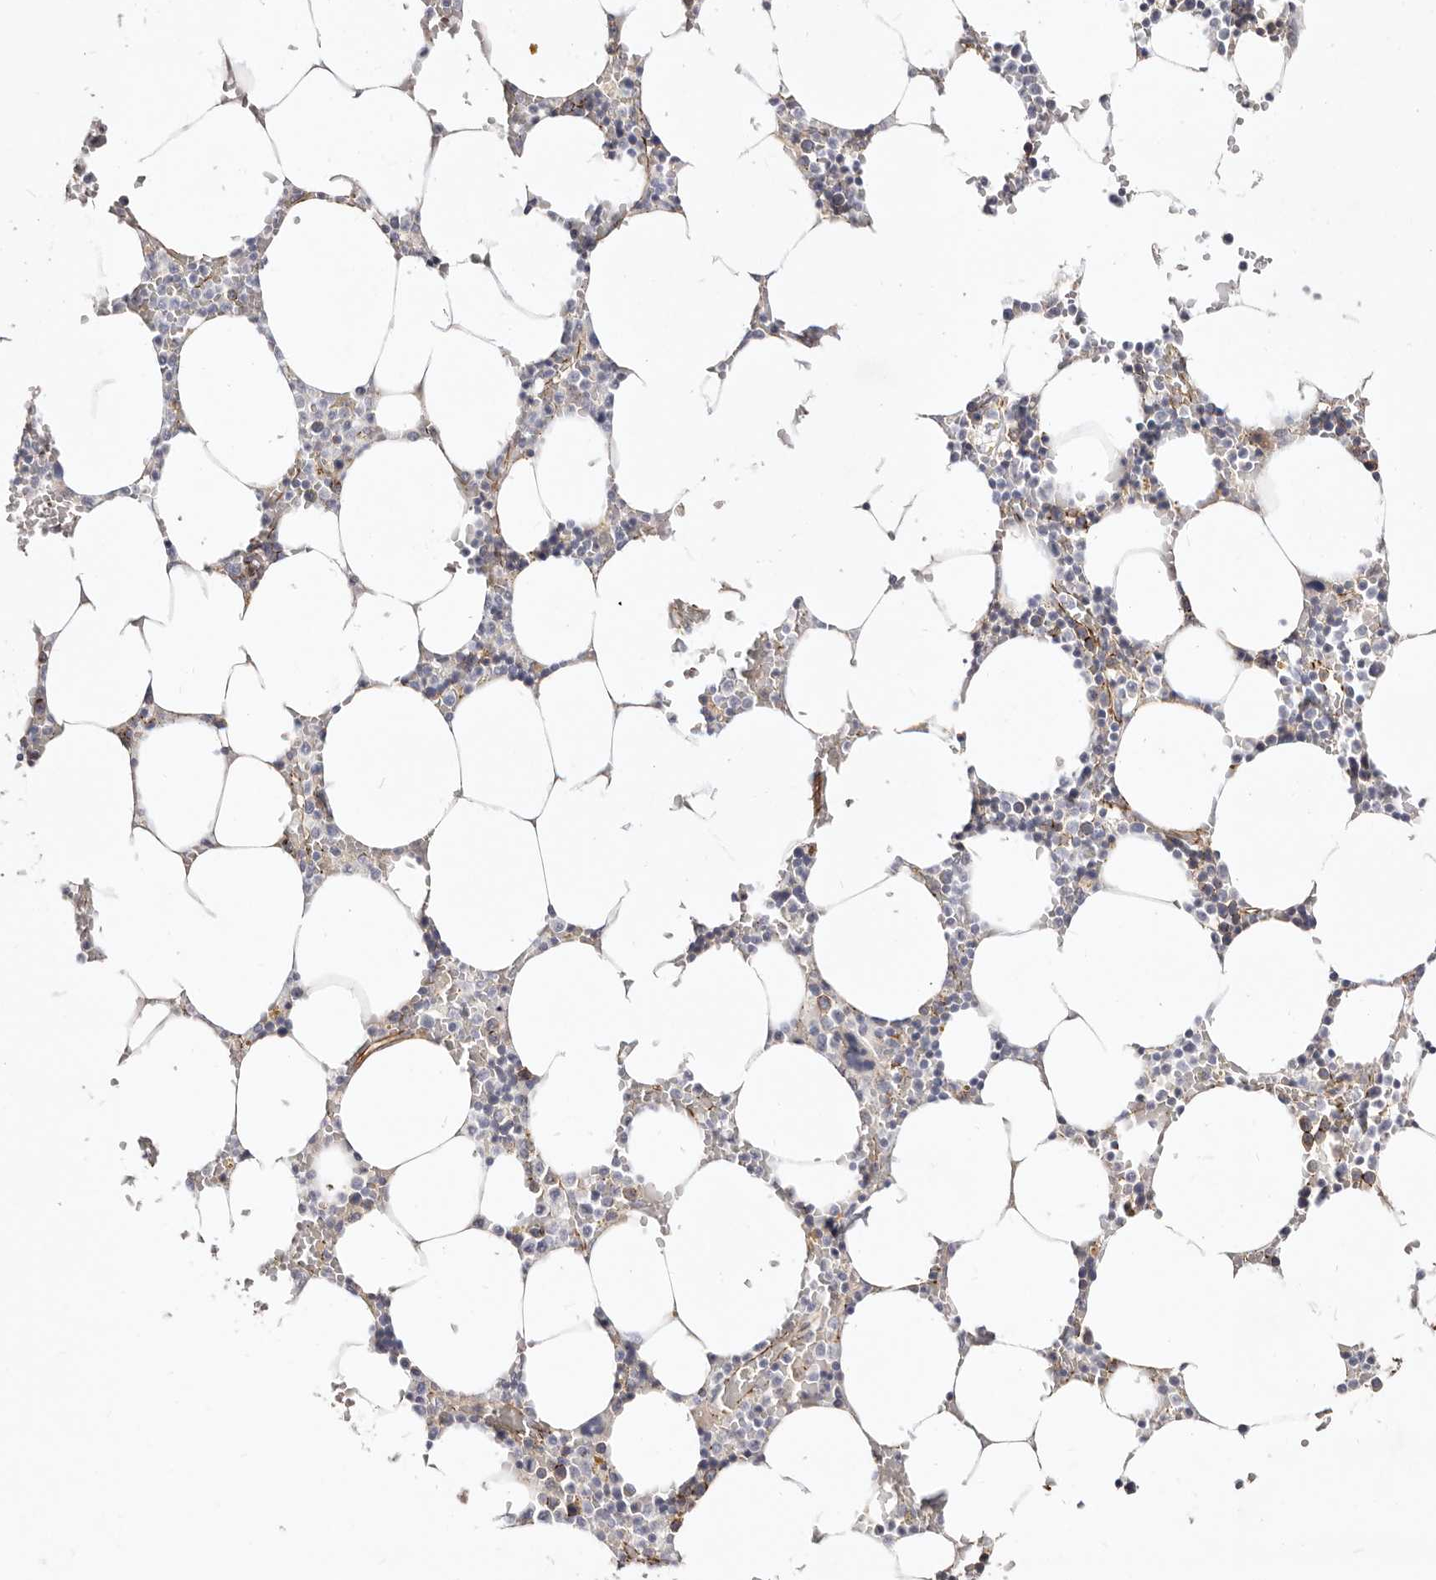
{"staining": {"intensity": "moderate", "quantity": "<25%", "location": "cytoplasmic/membranous"}, "tissue": "bone marrow", "cell_type": "Hematopoietic cells", "image_type": "normal", "snomed": [{"axis": "morphology", "description": "Normal tissue, NOS"}, {"axis": "topography", "description": "Bone marrow"}], "caption": "Immunohistochemistry of benign bone marrow demonstrates low levels of moderate cytoplasmic/membranous positivity in about <25% of hematopoietic cells. (Brightfield microscopy of DAB IHC at high magnification).", "gene": "CTNNB1", "patient": {"sex": "male", "age": 70}}